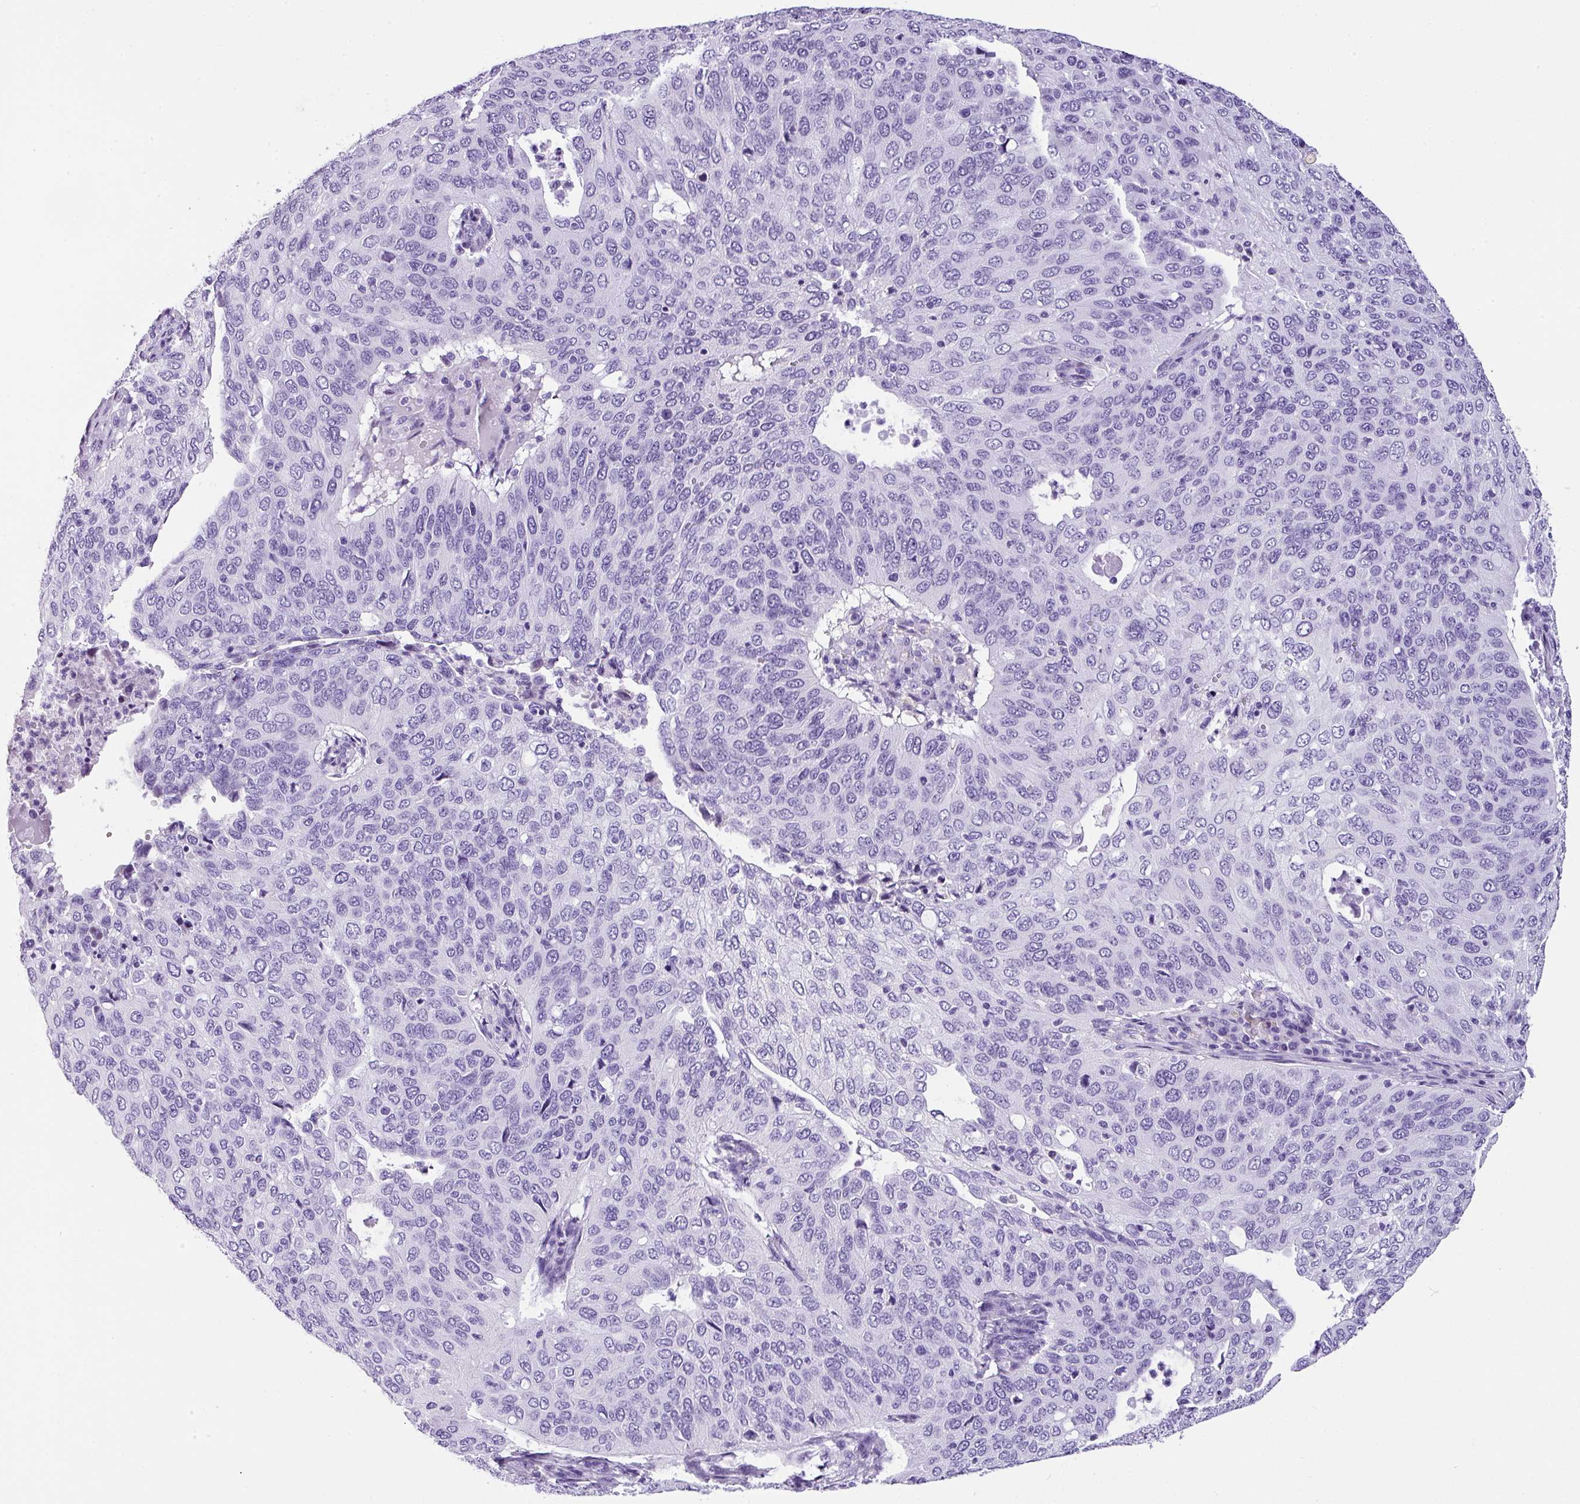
{"staining": {"intensity": "negative", "quantity": "none", "location": "none"}, "tissue": "cervical cancer", "cell_type": "Tumor cells", "image_type": "cancer", "snomed": [{"axis": "morphology", "description": "Squamous cell carcinoma, NOS"}, {"axis": "topography", "description": "Cervix"}], "caption": "An image of human cervical cancer (squamous cell carcinoma) is negative for staining in tumor cells.", "gene": "MUC21", "patient": {"sex": "female", "age": 36}}